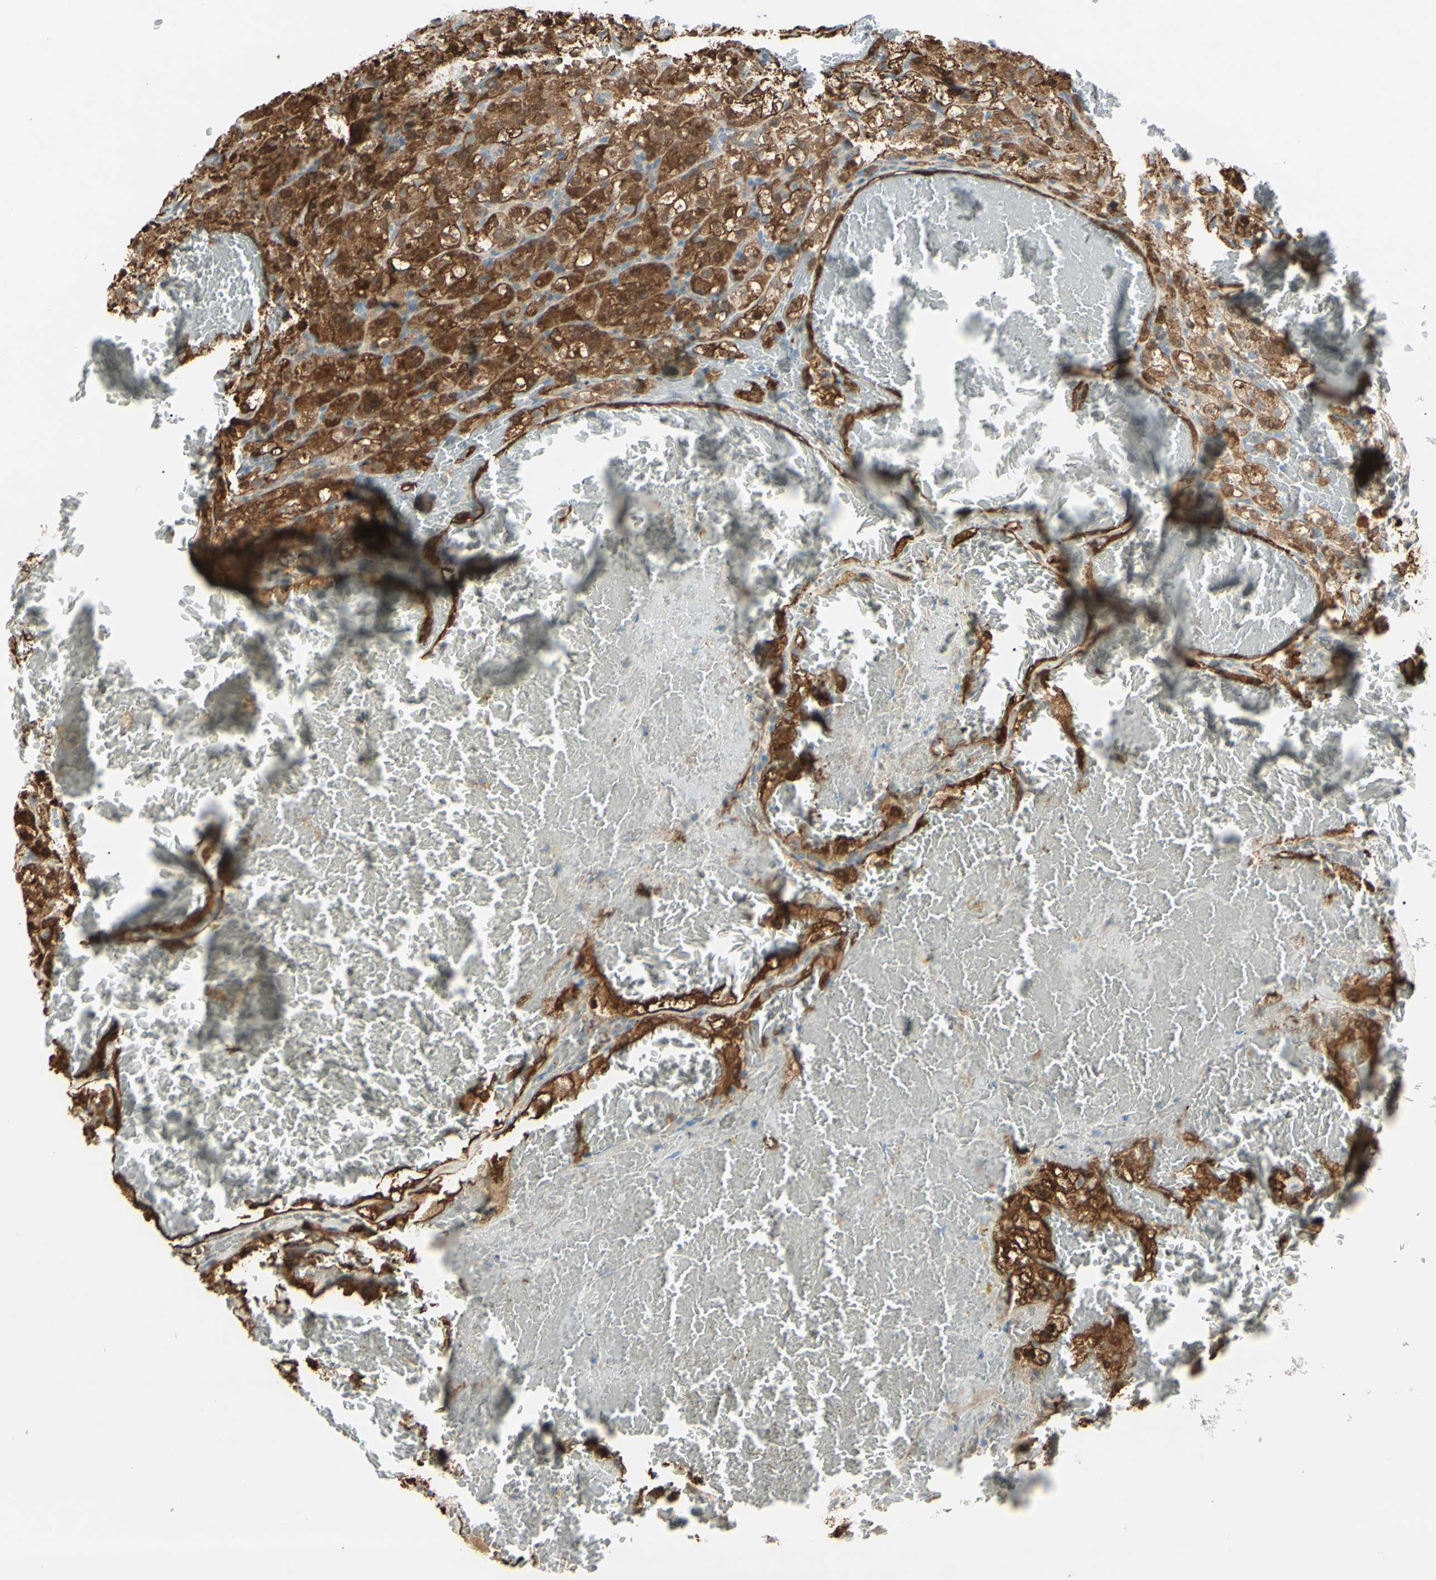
{"staining": {"intensity": "strong", "quantity": ">75%", "location": "cytoplasmic/membranous"}, "tissue": "renal cancer", "cell_type": "Tumor cells", "image_type": "cancer", "snomed": [{"axis": "morphology", "description": "Adenocarcinoma, NOS"}, {"axis": "topography", "description": "Kidney"}], "caption": "Immunohistochemistry (DAB (3,3'-diaminobenzidine)) staining of renal cancer (adenocarcinoma) displays strong cytoplasmic/membranous protein staining in about >75% of tumor cells. The protein of interest is shown in brown color, while the nuclei are stained blue.", "gene": "C1orf159", "patient": {"sex": "male", "age": 61}}